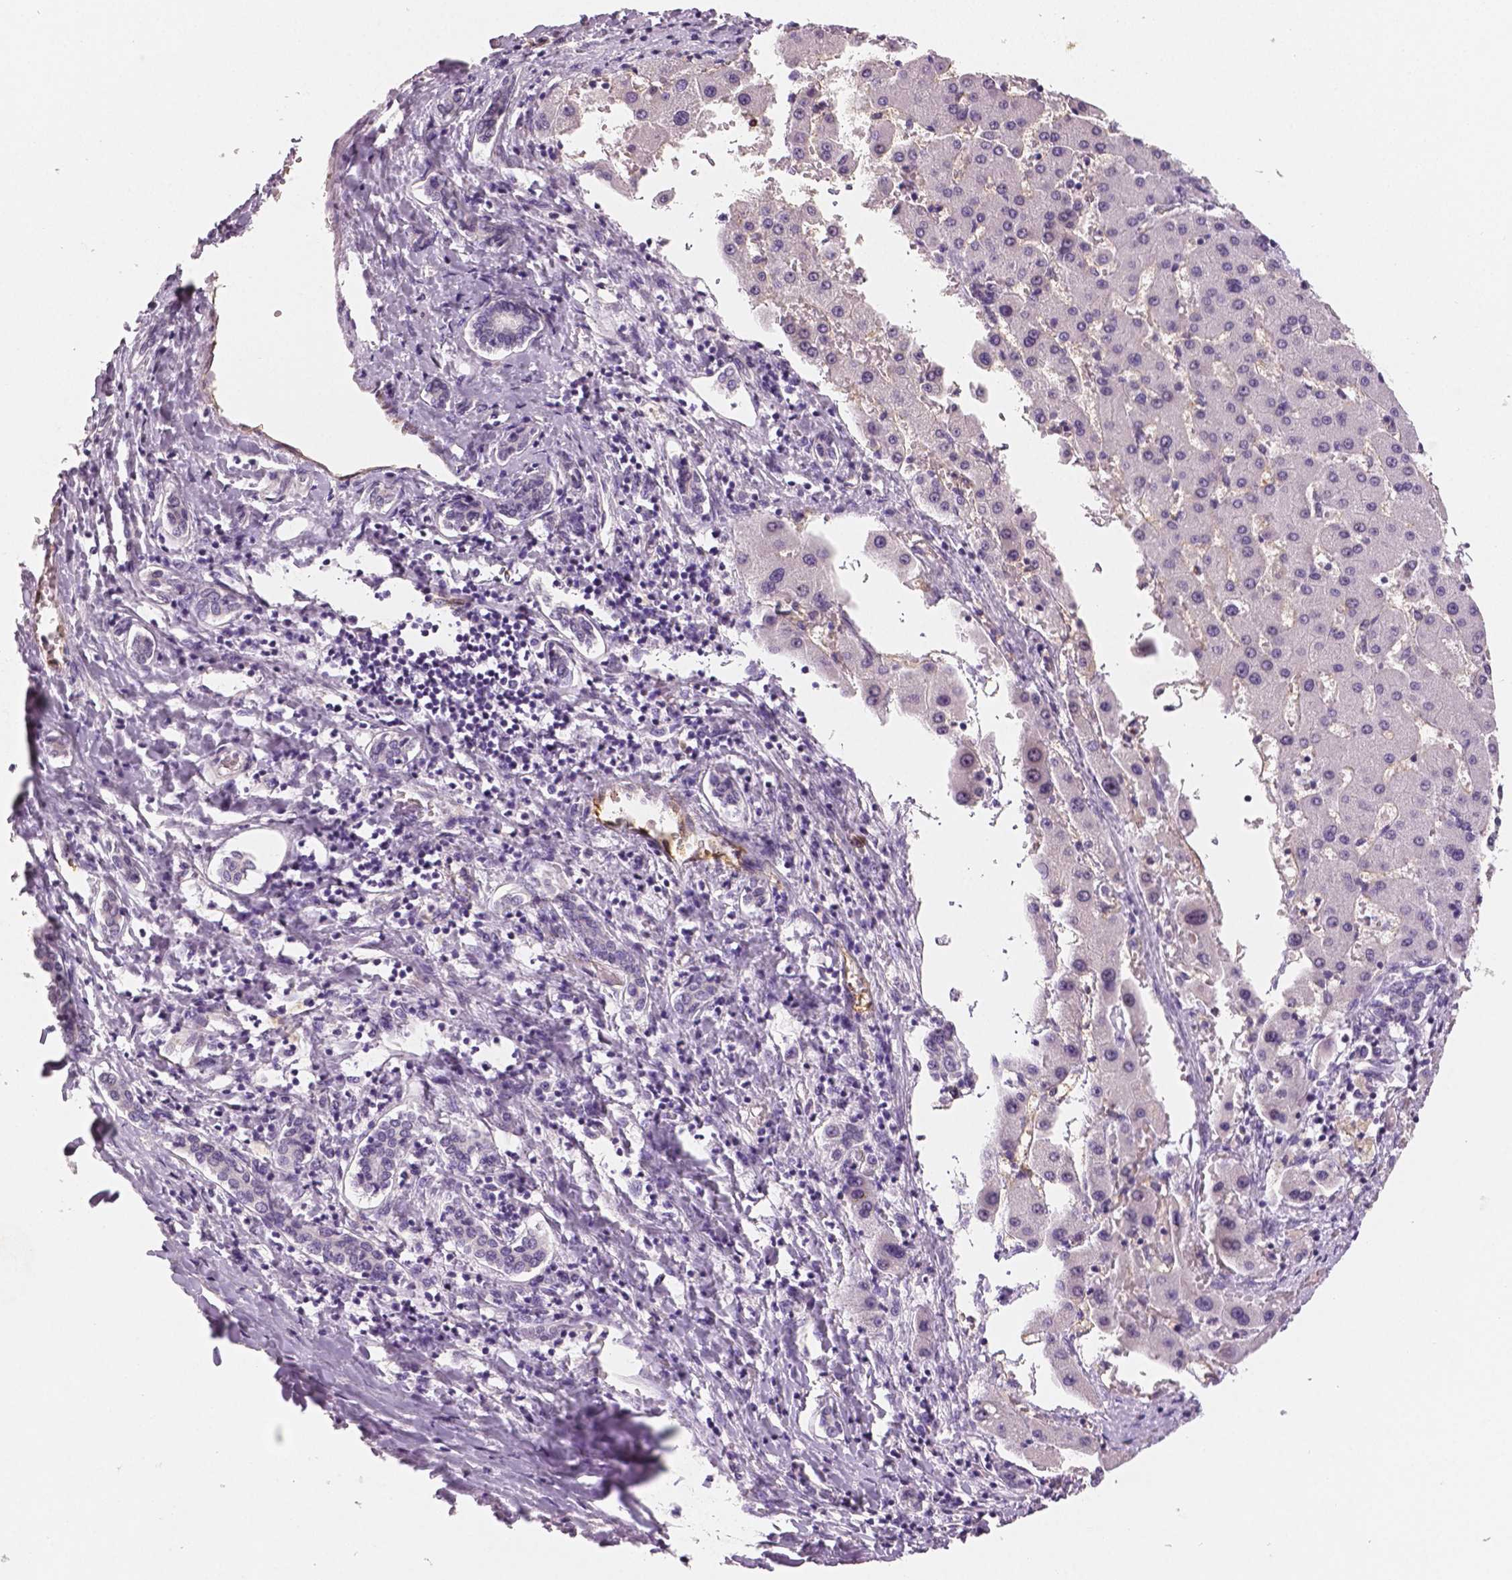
{"staining": {"intensity": "negative", "quantity": "none", "location": "none"}, "tissue": "liver cancer", "cell_type": "Tumor cells", "image_type": "cancer", "snomed": [{"axis": "morphology", "description": "Carcinoma, Hepatocellular, NOS"}, {"axis": "topography", "description": "Liver"}], "caption": "The micrograph demonstrates no significant staining in tumor cells of hepatocellular carcinoma (liver). The staining was performed using DAB to visualize the protein expression in brown, while the nuclei were stained in blue with hematoxylin (Magnification: 20x).", "gene": "TSPAN7", "patient": {"sex": "male", "age": 40}}